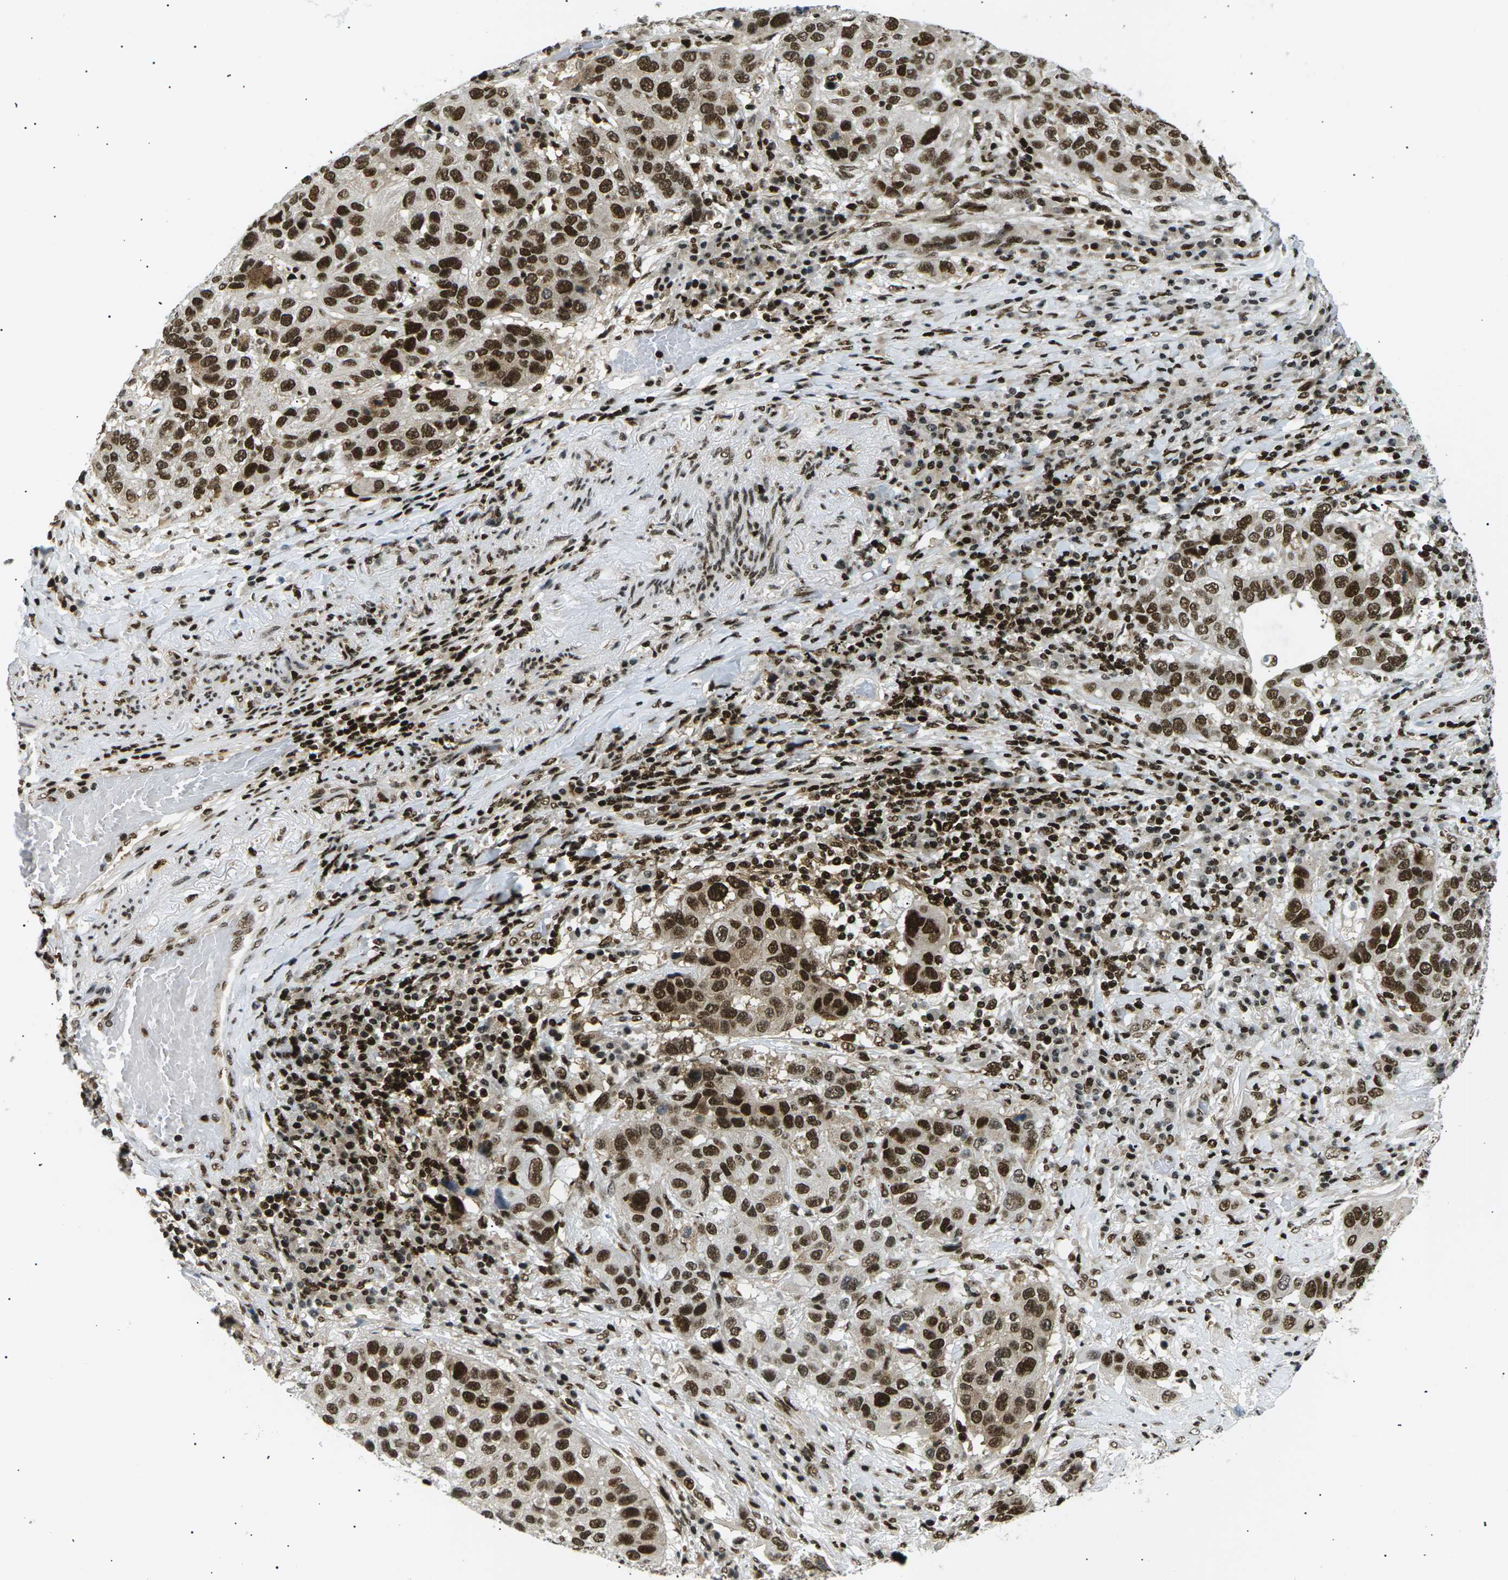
{"staining": {"intensity": "strong", "quantity": ">75%", "location": "nuclear"}, "tissue": "lung cancer", "cell_type": "Tumor cells", "image_type": "cancer", "snomed": [{"axis": "morphology", "description": "Squamous cell carcinoma, NOS"}, {"axis": "topography", "description": "Lung"}], "caption": "Lung cancer (squamous cell carcinoma) was stained to show a protein in brown. There is high levels of strong nuclear expression in about >75% of tumor cells. The protein of interest is stained brown, and the nuclei are stained in blue (DAB (3,3'-diaminobenzidine) IHC with brightfield microscopy, high magnification).", "gene": "RPA2", "patient": {"sex": "male", "age": 57}}